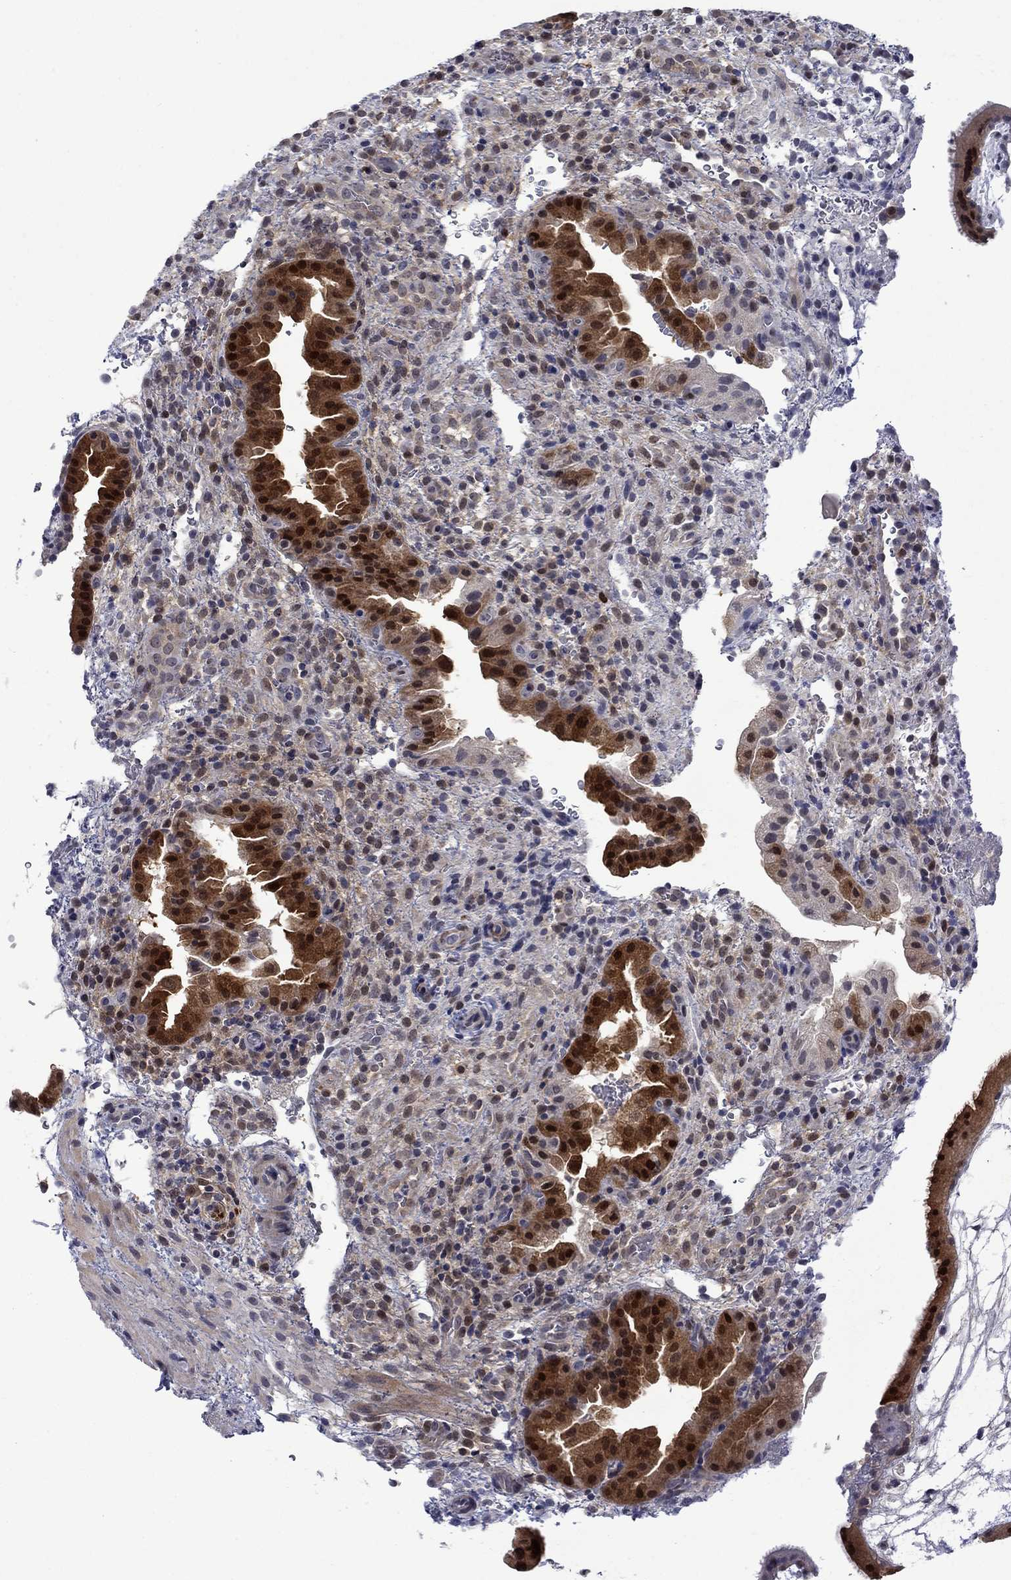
{"staining": {"intensity": "negative", "quantity": "none", "location": "none"}, "tissue": "placenta", "cell_type": "Decidual cells", "image_type": "normal", "snomed": [{"axis": "morphology", "description": "Normal tissue, NOS"}, {"axis": "topography", "description": "Placenta"}], "caption": "Immunohistochemical staining of normal human placenta demonstrates no significant positivity in decidual cells.", "gene": "CBR1", "patient": {"sex": "female", "age": 19}}